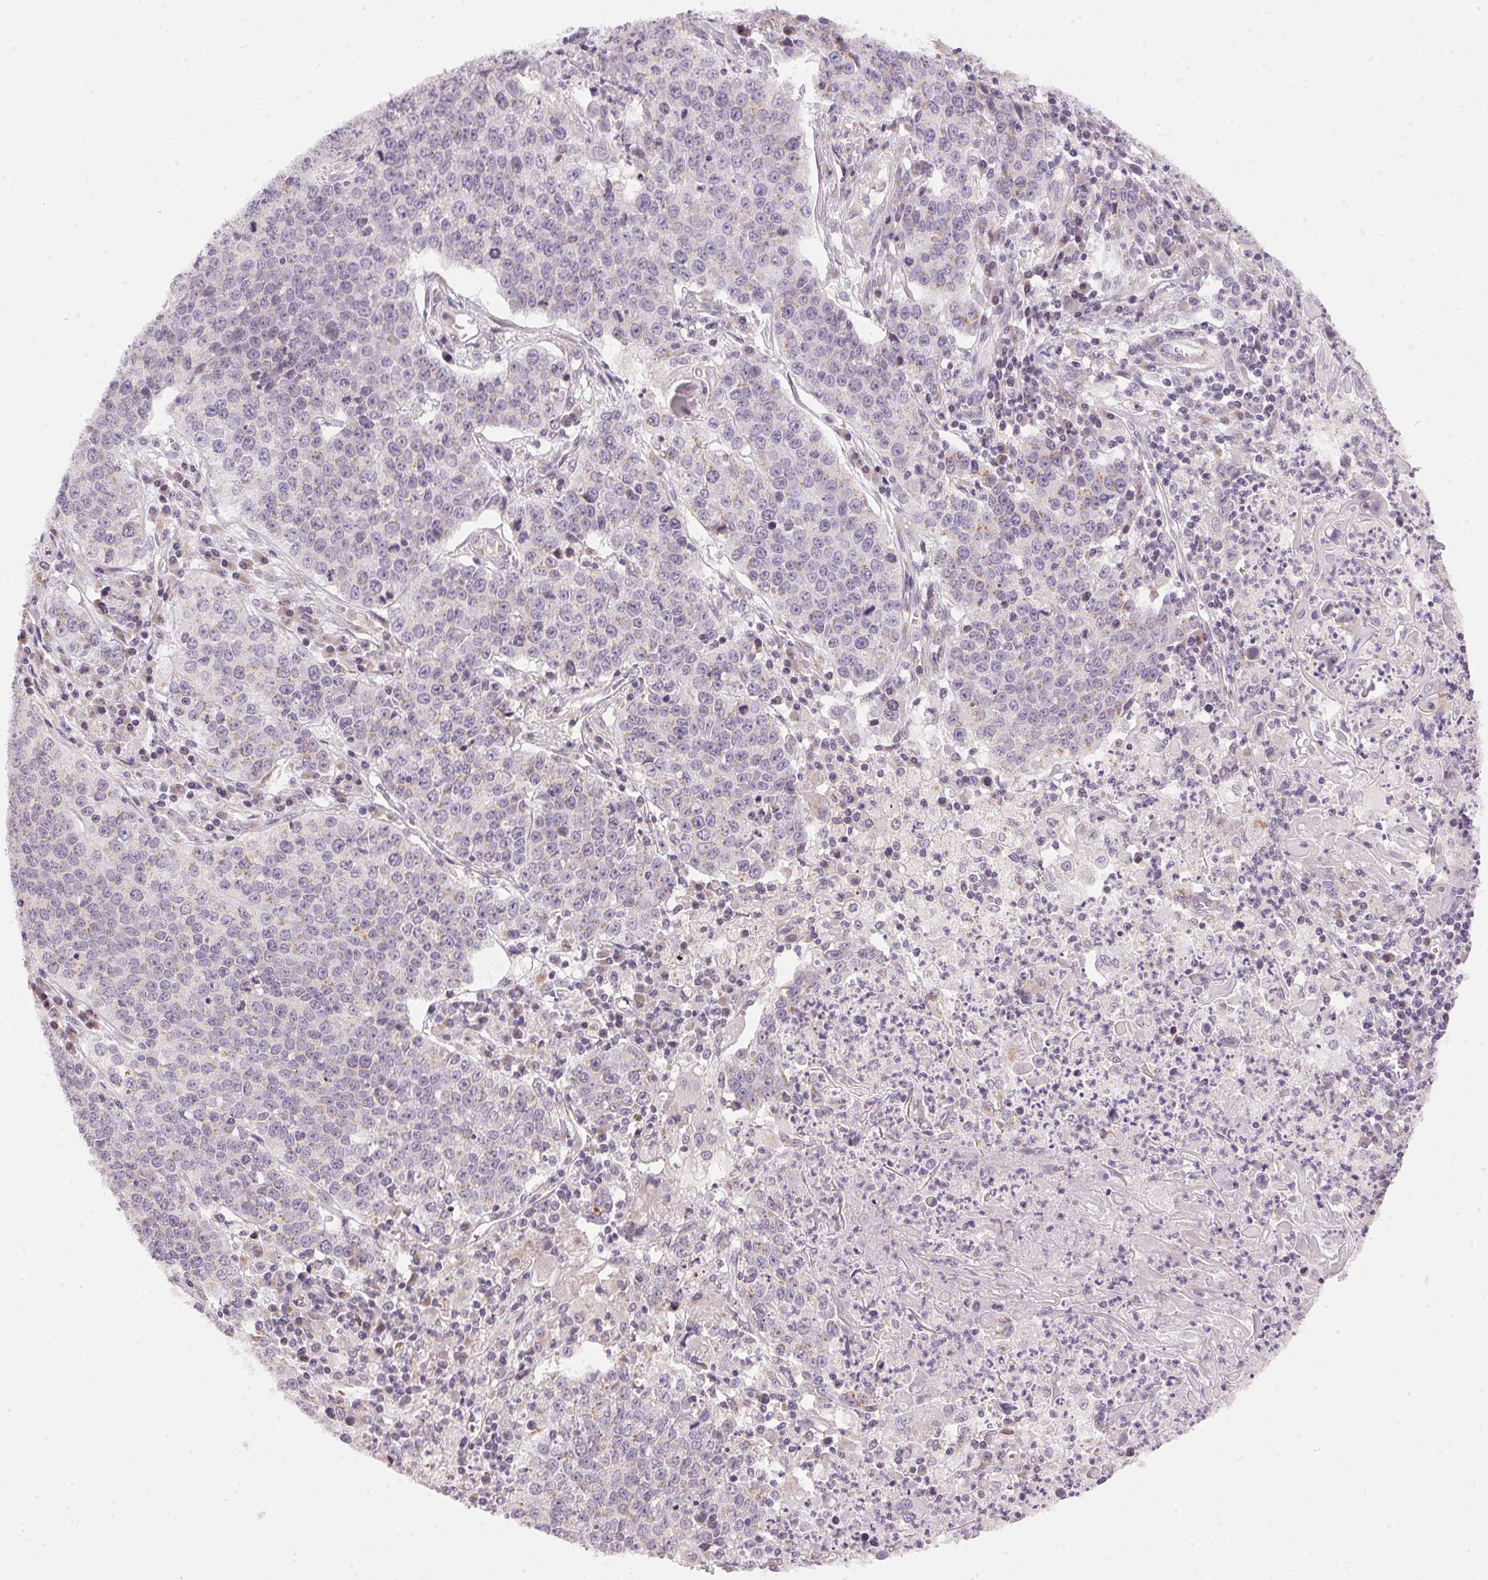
{"staining": {"intensity": "moderate", "quantity": "<25%", "location": "cytoplasmic/membranous"}, "tissue": "lung cancer", "cell_type": "Tumor cells", "image_type": "cancer", "snomed": [{"axis": "morphology", "description": "Squamous cell carcinoma, NOS"}, {"axis": "morphology", "description": "Squamous cell carcinoma, metastatic, NOS"}, {"axis": "topography", "description": "Lung"}, {"axis": "topography", "description": "Pleura, NOS"}], "caption": "Human lung cancer (metastatic squamous cell carcinoma) stained with a brown dye exhibits moderate cytoplasmic/membranous positive staining in approximately <25% of tumor cells.", "gene": "GOLPH3", "patient": {"sex": "male", "age": 72}}